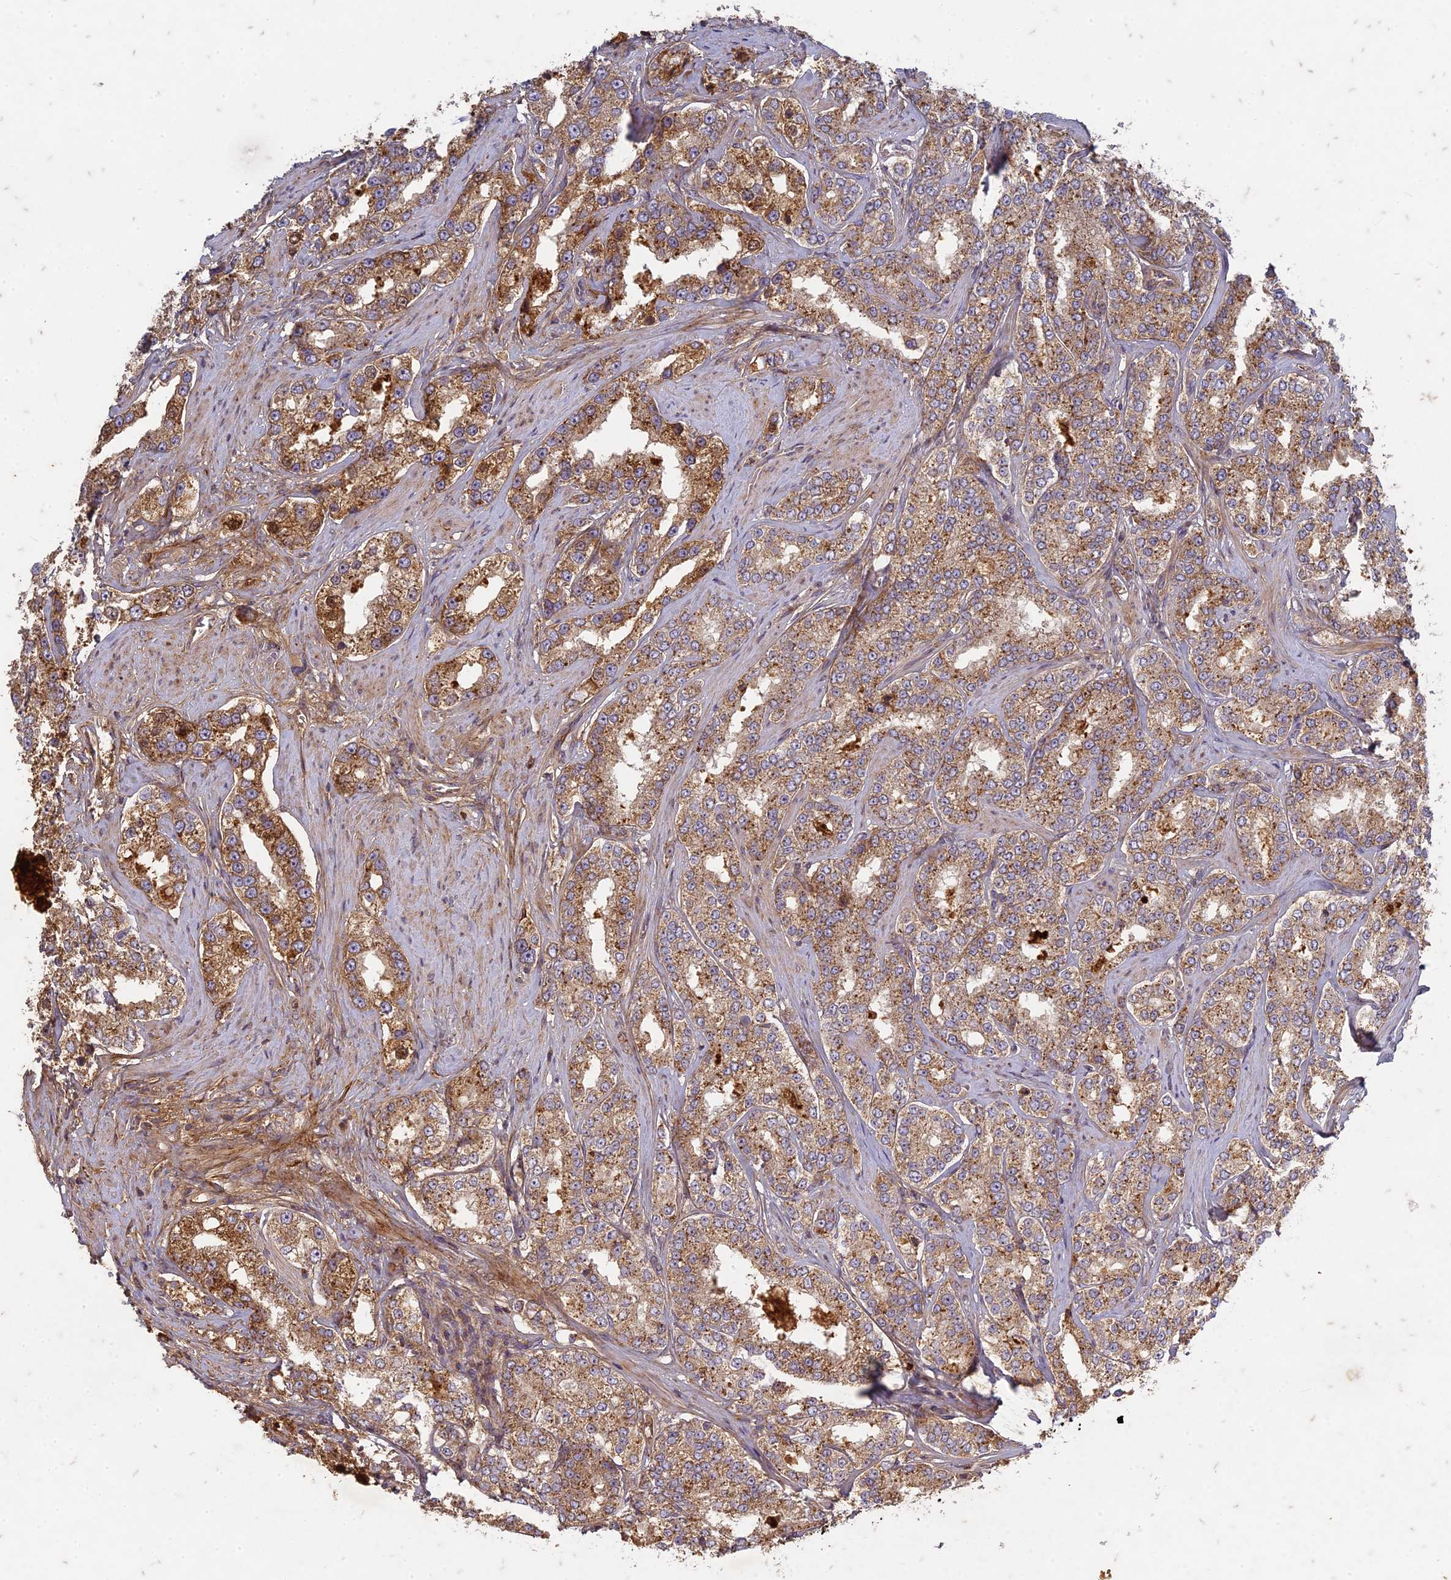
{"staining": {"intensity": "moderate", "quantity": ">75%", "location": "cytoplasmic/membranous"}, "tissue": "prostate cancer", "cell_type": "Tumor cells", "image_type": "cancer", "snomed": [{"axis": "morphology", "description": "Normal tissue, NOS"}, {"axis": "morphology", "description": "Adenocarcinoma, High grade"}, {"axis": "topography", "description": "Prostate"}], "caption": "This image displays immunohistochemistry (IHC) staining of prostate high-grade adenocarcinoma, with medium moderate cytoplasmic/membranous expression in approximately >75% of tumor cells.", "gene": "TCF25", "patient": {"sex": "male", "age": 83}}